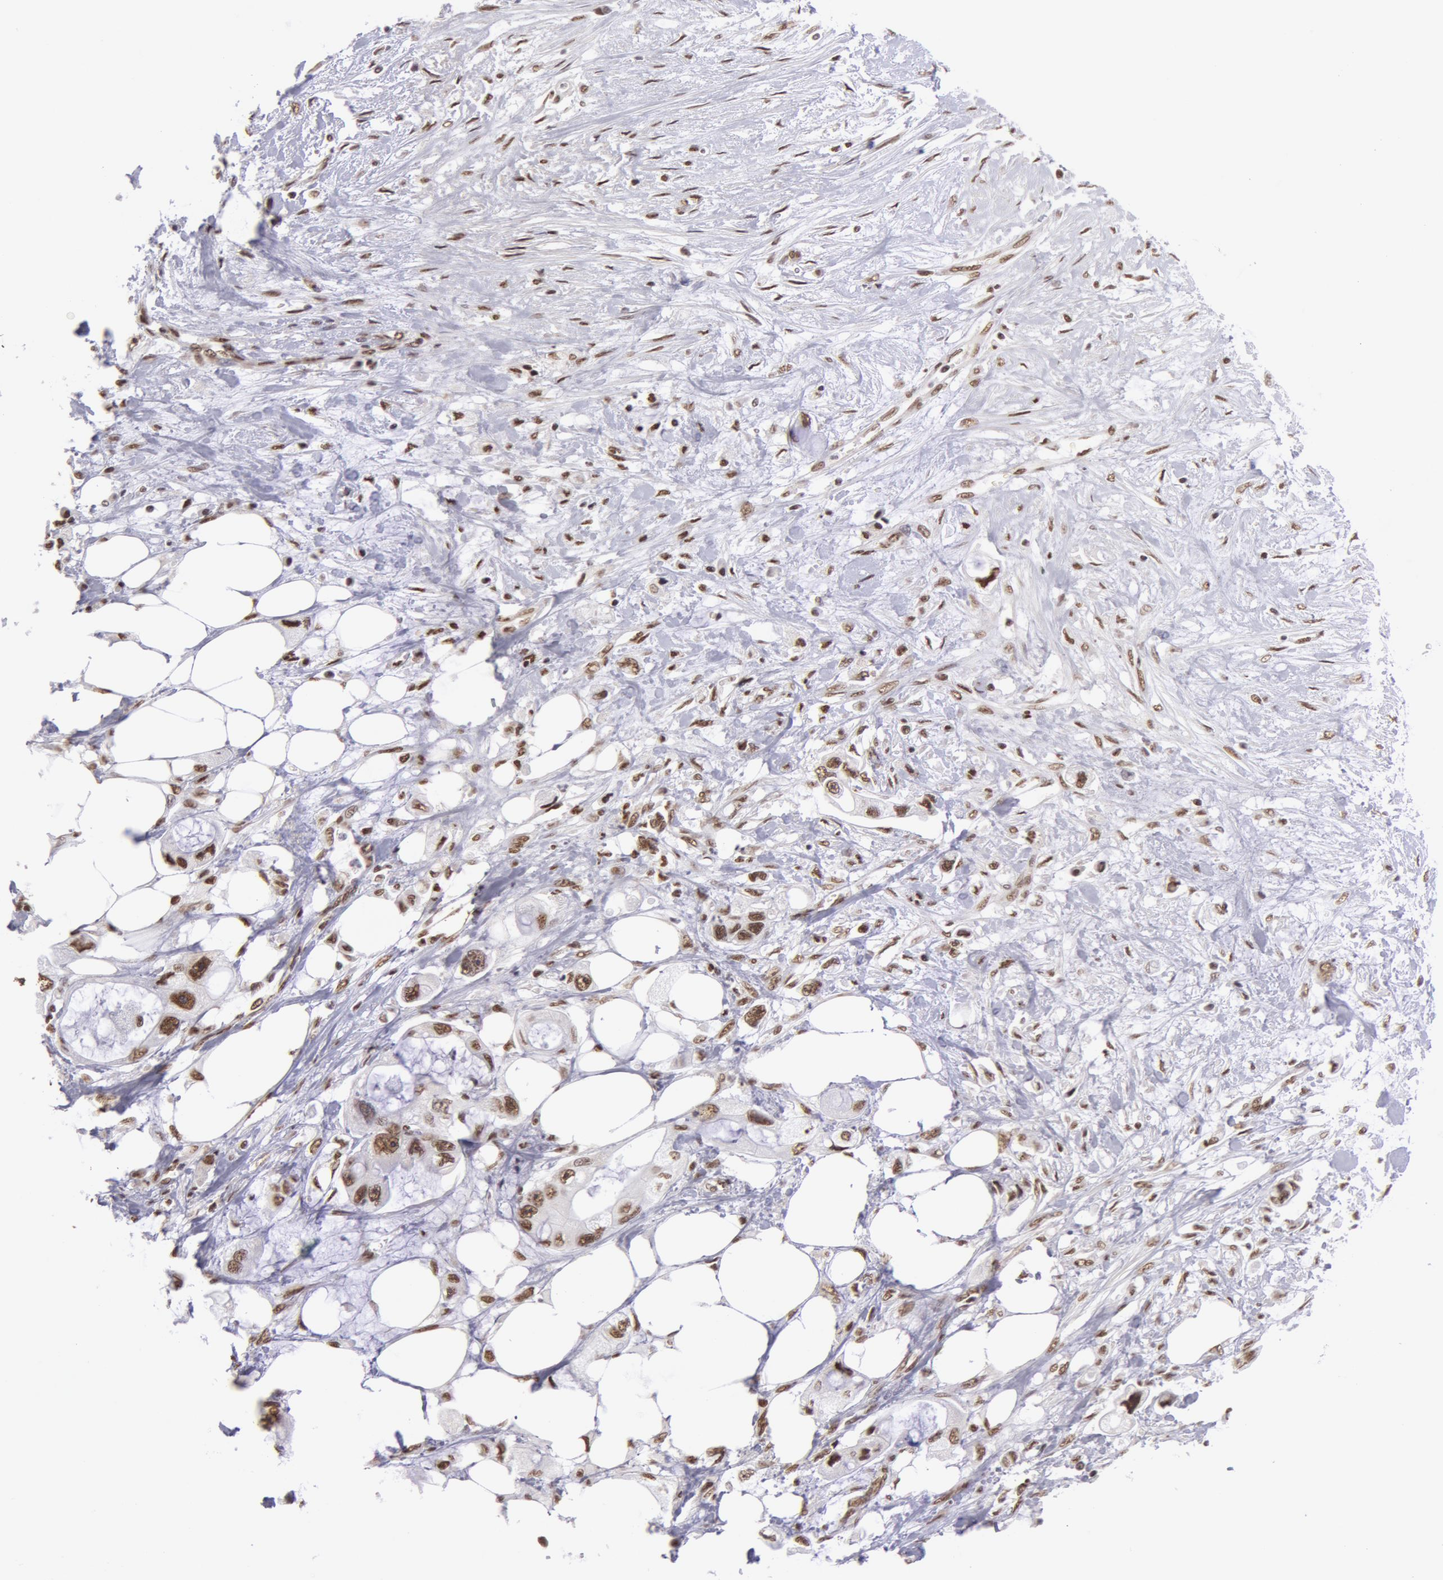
{"staining": {"intensity": "moderate", "quantity": "25%-75%", "location": "nuclear"}, "tissue": "pancreatic cancer", "cell_type": "Tumor cells", "image_type": "cancer", "snomed": [{"axis": "morphology", "description": "Adenocarcinoma, NOS"}, {"axis": "topography", "description": "Pancreas"}, {"axis": "topography", "description": "Stomach, upper"}], "caption": "Adenocarcinoma (pancreatic) stained for a protein demonstrates moderate nuclear positivity in tumor cells.", "gene": "VRTN", "patient": {"sex": "male", "age": 77}}